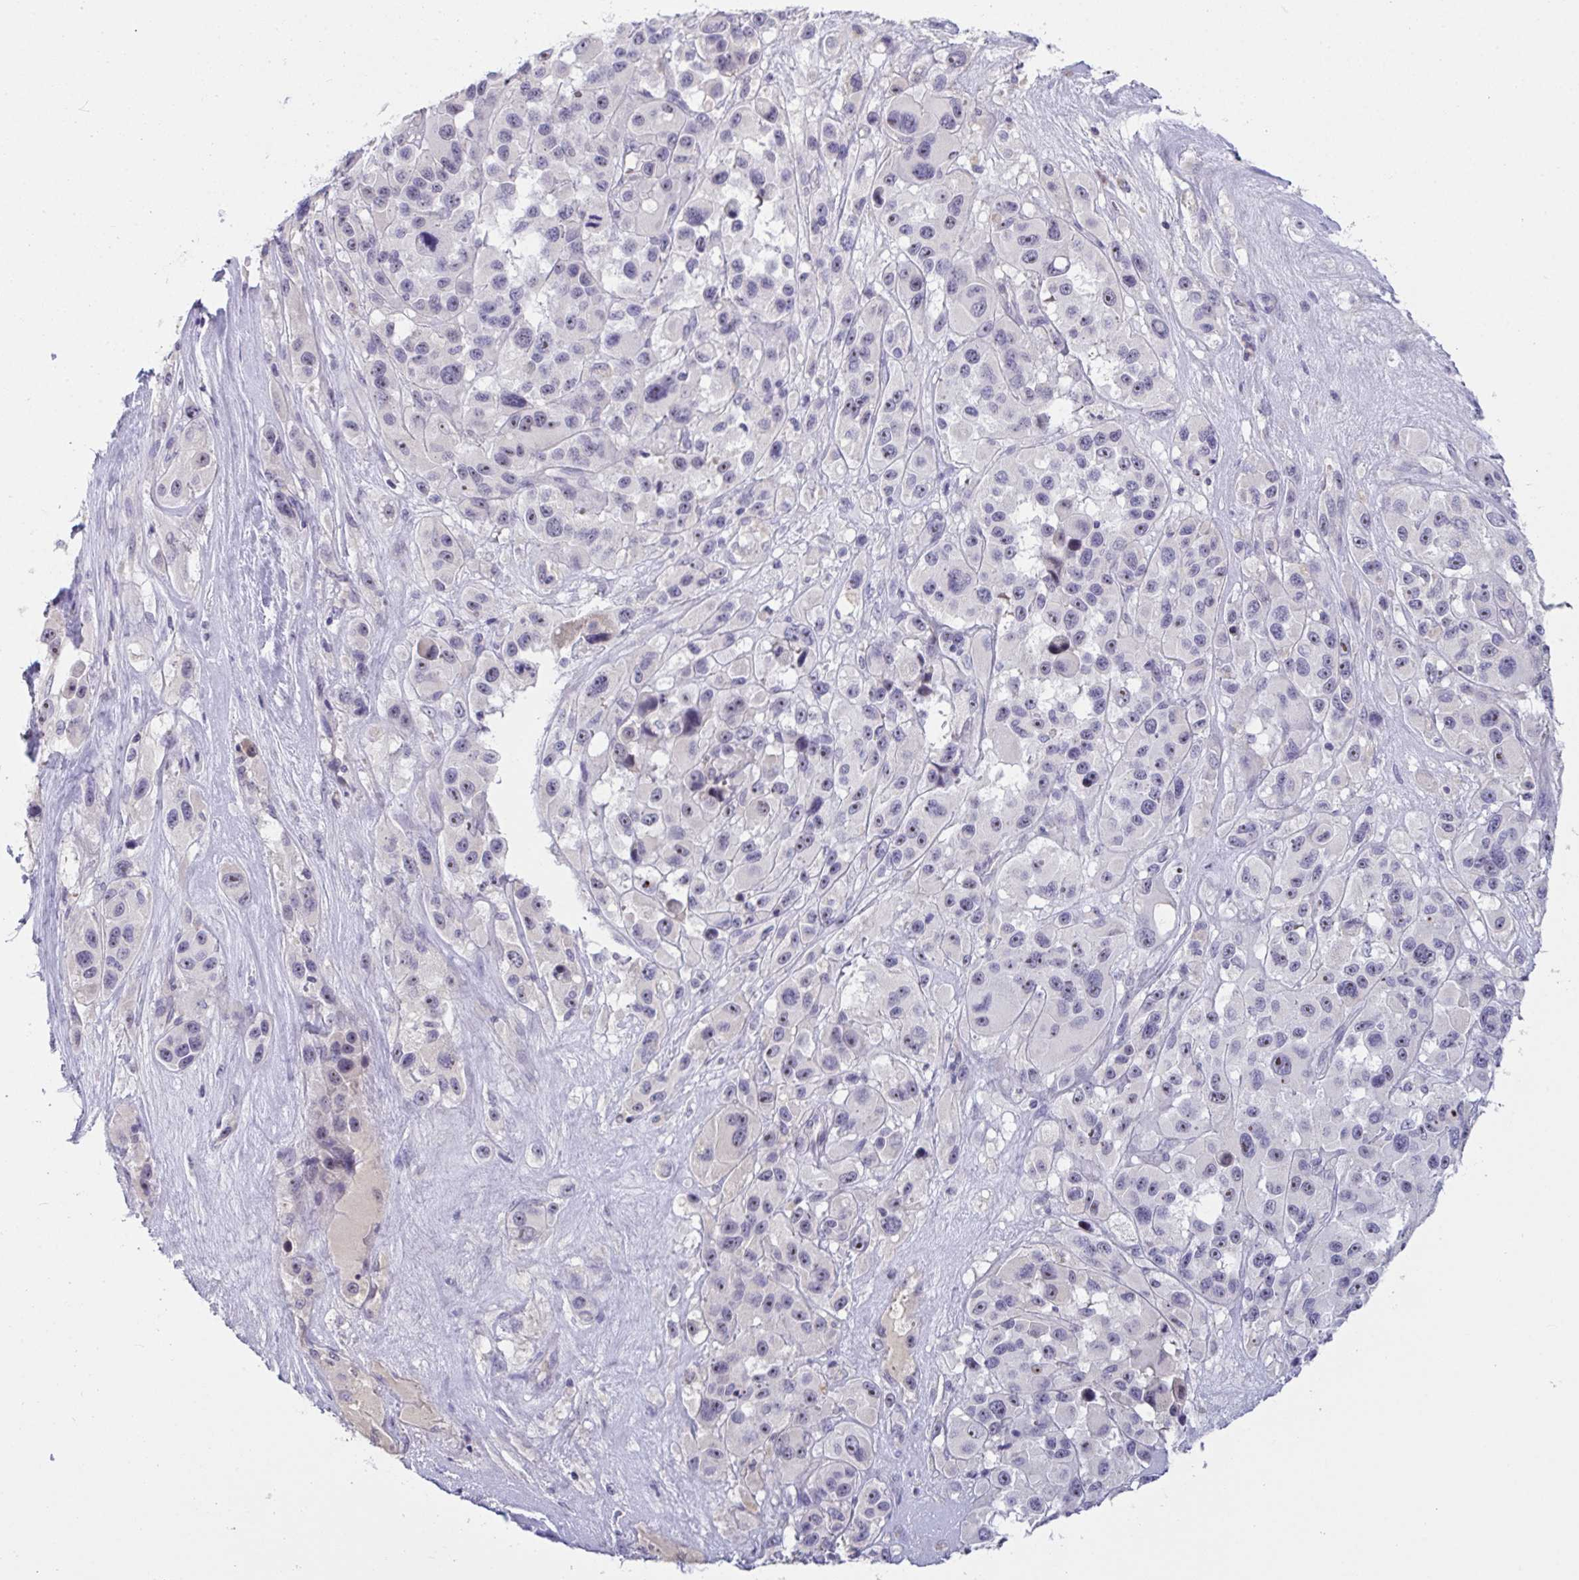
{"staining": {"intensity": "weak", "quantity": "<25%", "location": "nuclear"}, "tissue": "melanoma", "cell_type": "Tumor cells", "image_type": "cancer", "snomed": [{"axis": "morphology", "description": "Malignant melanoma, Metastatic site"}, {"axis": "topography", "description": "Lymph node"}], "caption": "DAB immunohistochemical staining of human malignant melanoma (metastatic site) reveals no significant staining in tumor cells. (Immunohistochemistry (ihc), brightfield microscopy, high magnification).", "gene": "MYC", "patient": {"sex": "female", "age": 65}}